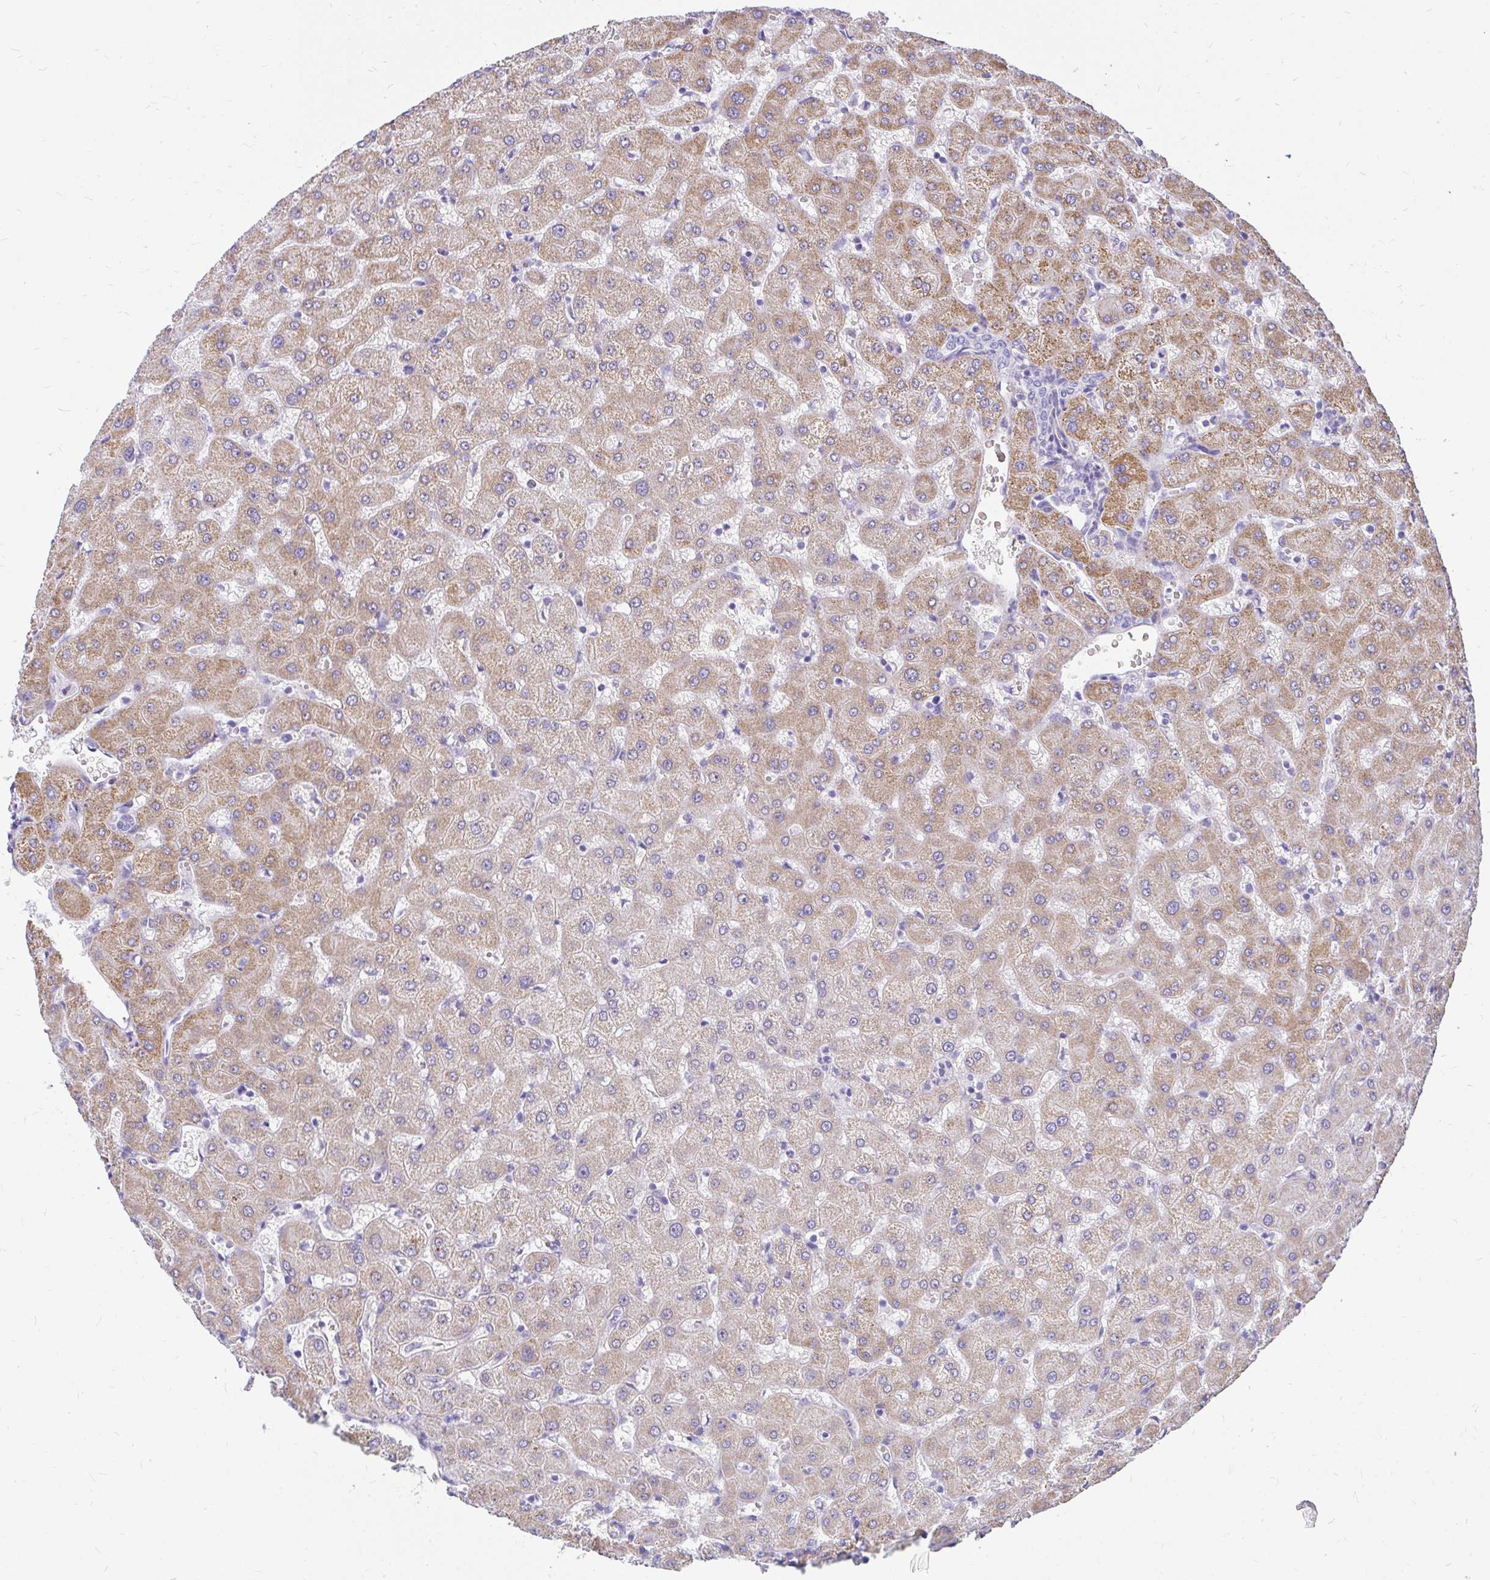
{"staining": {"intensity": "negative", "quantity": "none", "location": "none"}, "tissue": "liver", "cell_type": "Cholangiocytes", "image_type": "normal", "snomed": [{"axis": "morphology", "description": "Normal tissue, NOS"}, {"axis": "topography", "description": "Liver"}], "caption": "An immunohistochemistry photomicrograph of normal liver is shown. There is no staining in cholangiocytes of liver. (DAB (3,3'-diaminobenzidine) IHC with hematoxylin counter stain).", "gene": "FAM83C", "patient": {"sex": "female", "age": 63}}